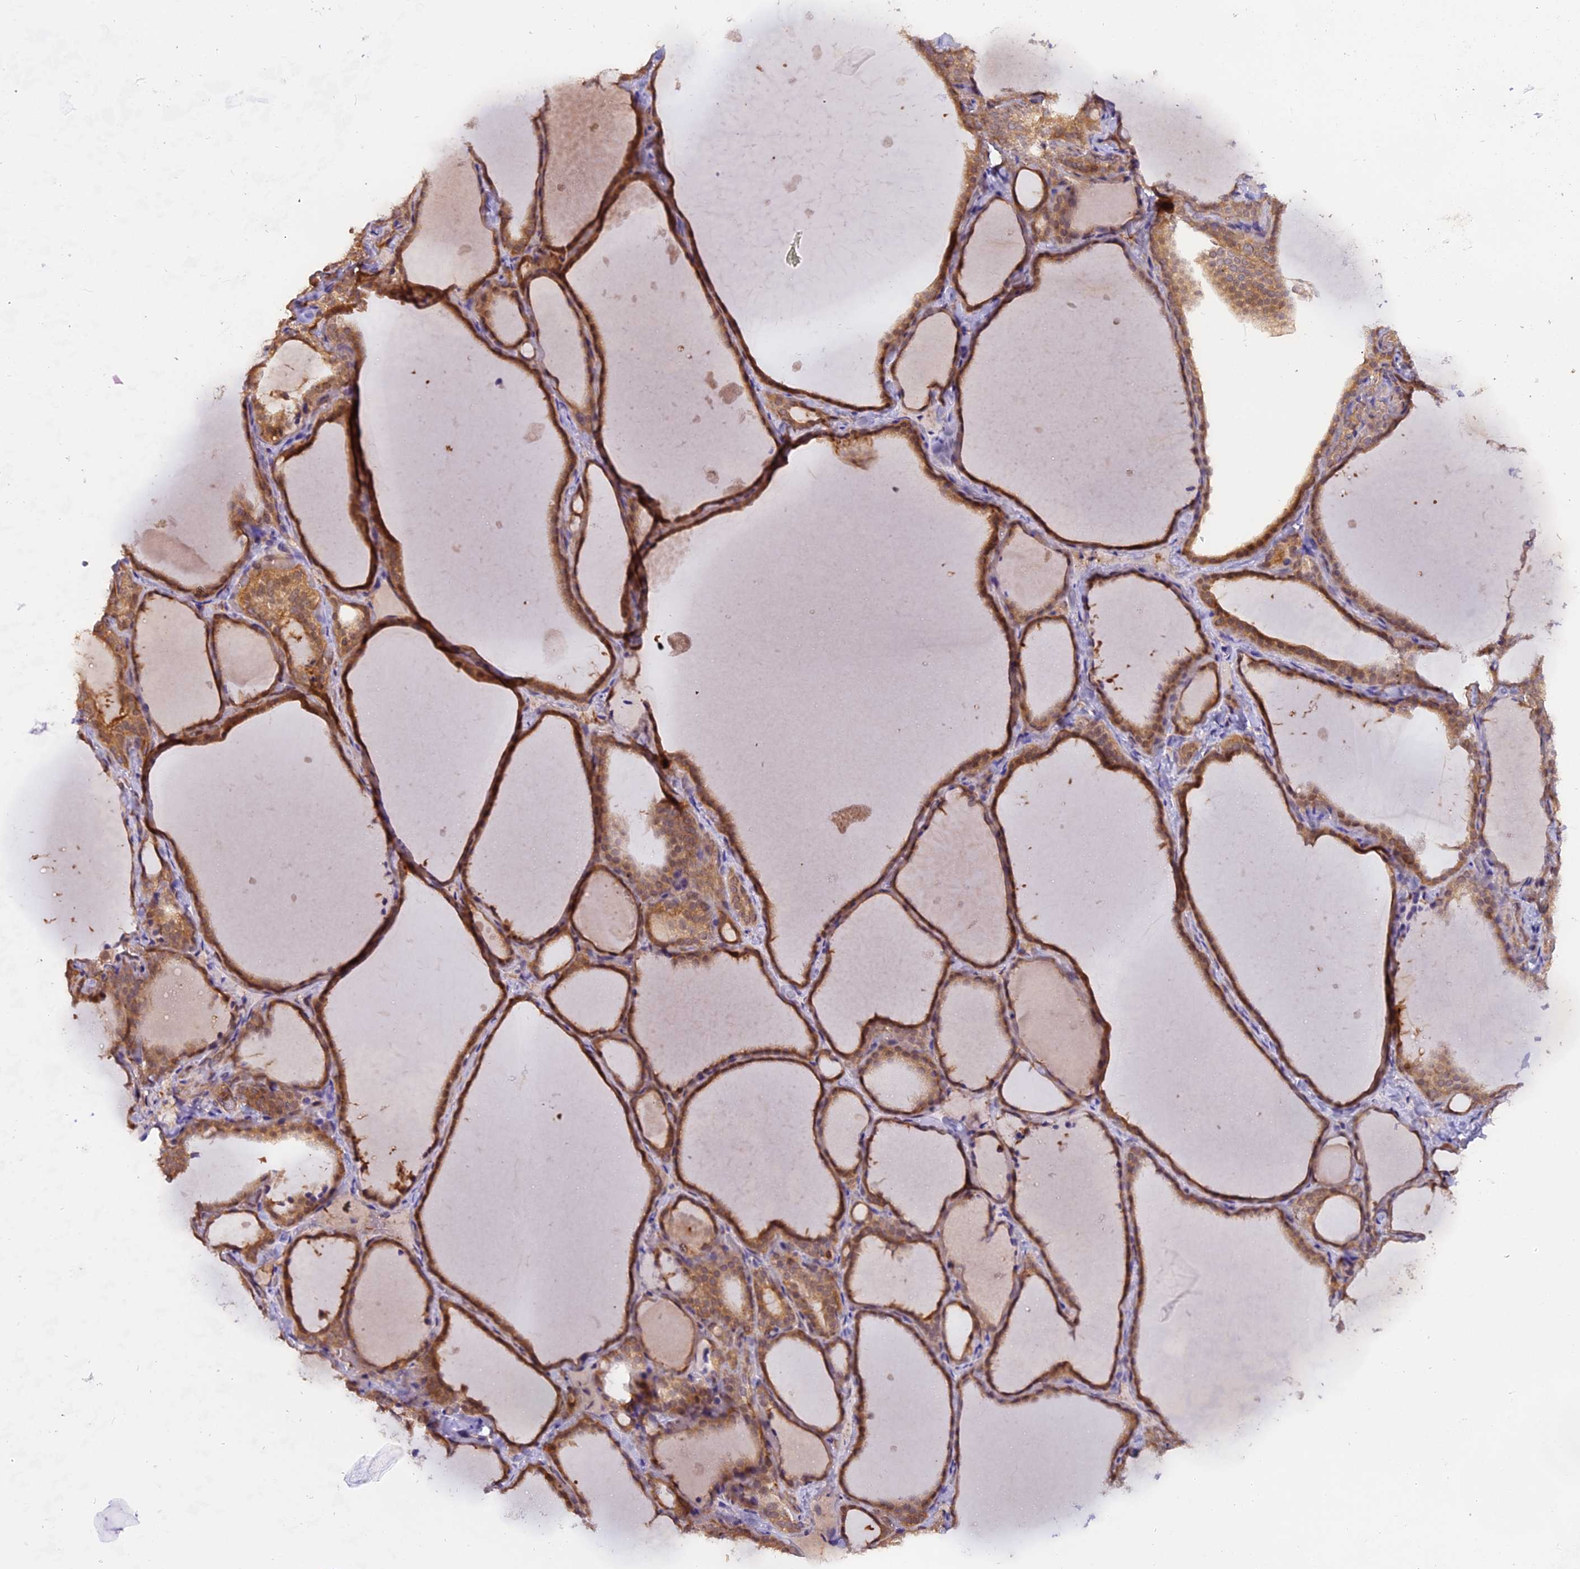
{"staining": {"intensity": "moderate", "quantity": ">75%", "location": "cytoplasmic/membranous"}, "tissue": "thyroid gland", "cell_type": "Glandular cells", "image_type": "normal", "snomed": [{"axis": "morphology", "description": "Normal tissue, NOS"}, {"axis": "topography", "description": "Thyroid gland"}], "caption": "Approximately >75% of glandular cells in unremarkable thyroid gland exhibit moderate cytoplasmic/membranous protein positivity as visualized by brown immunohistochemical staining.", "gene": "FAM118B", "patient": {"sex": "female", "age": 22}}